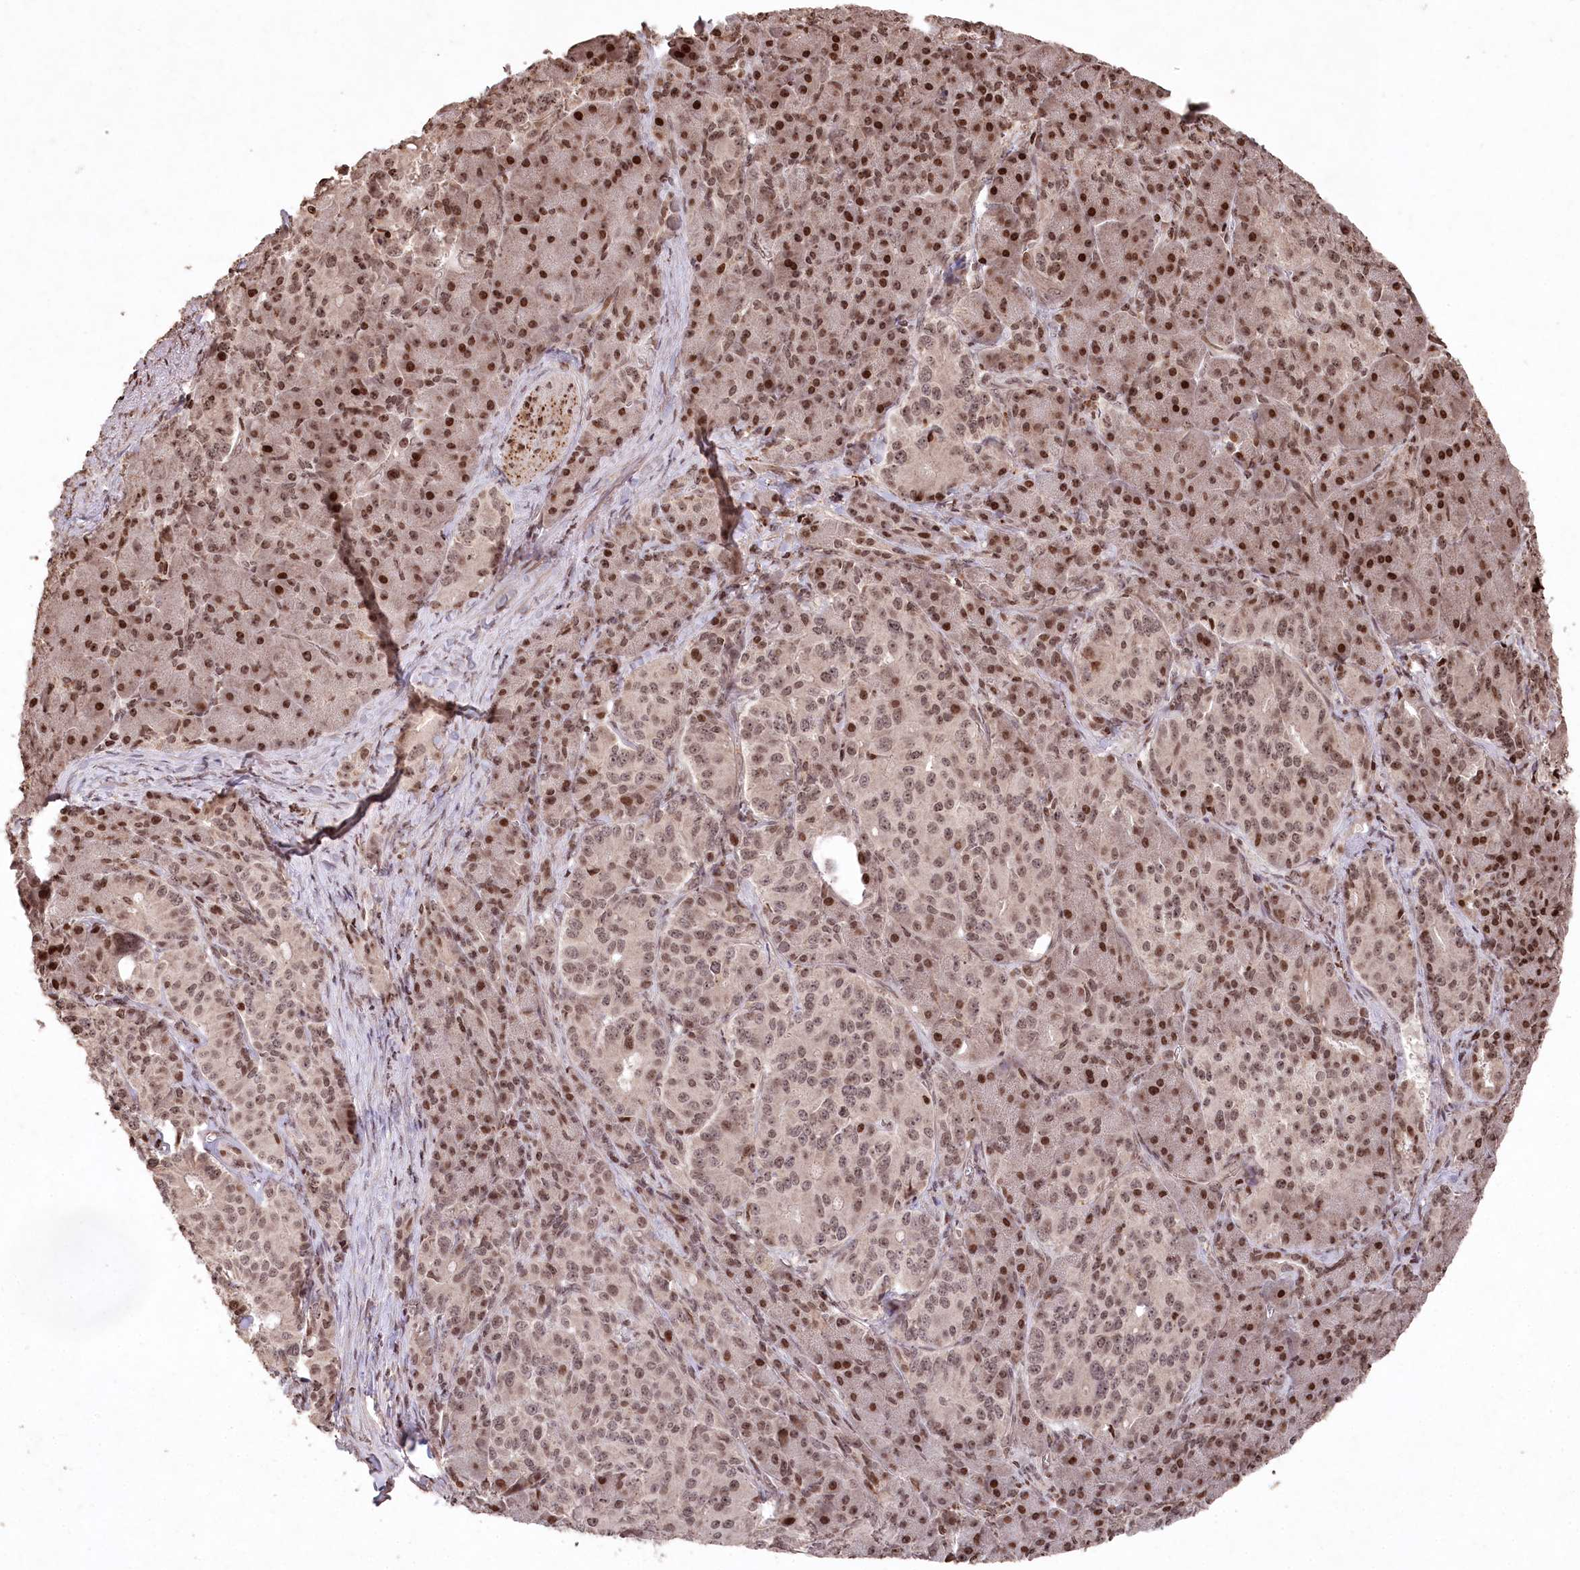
{"staining": {"intensity": "moderate", "quantity": ">75%", "location": "nuclear"}, "tissue": "pancreatic cancer", "cell_type": "Tumor cells", "image_type": "cancer", "snomed": [{"axis": "morphology", "description": "Adenocarcinoma, NOS"}, {"axis": "topography", "description": "Pancreas"}], "caption": "Tumor cells exhibit moderate nuclear staining in approximately >75% of cells in pancreatic adenocarcinoma. The protein of interest is stained brown, and the nuclei are stained in blue (DAB IHC with brightfield microscopy, high magnification).", "gene": "CCSER2", "patient": {"sex": "female", "age": 74}}